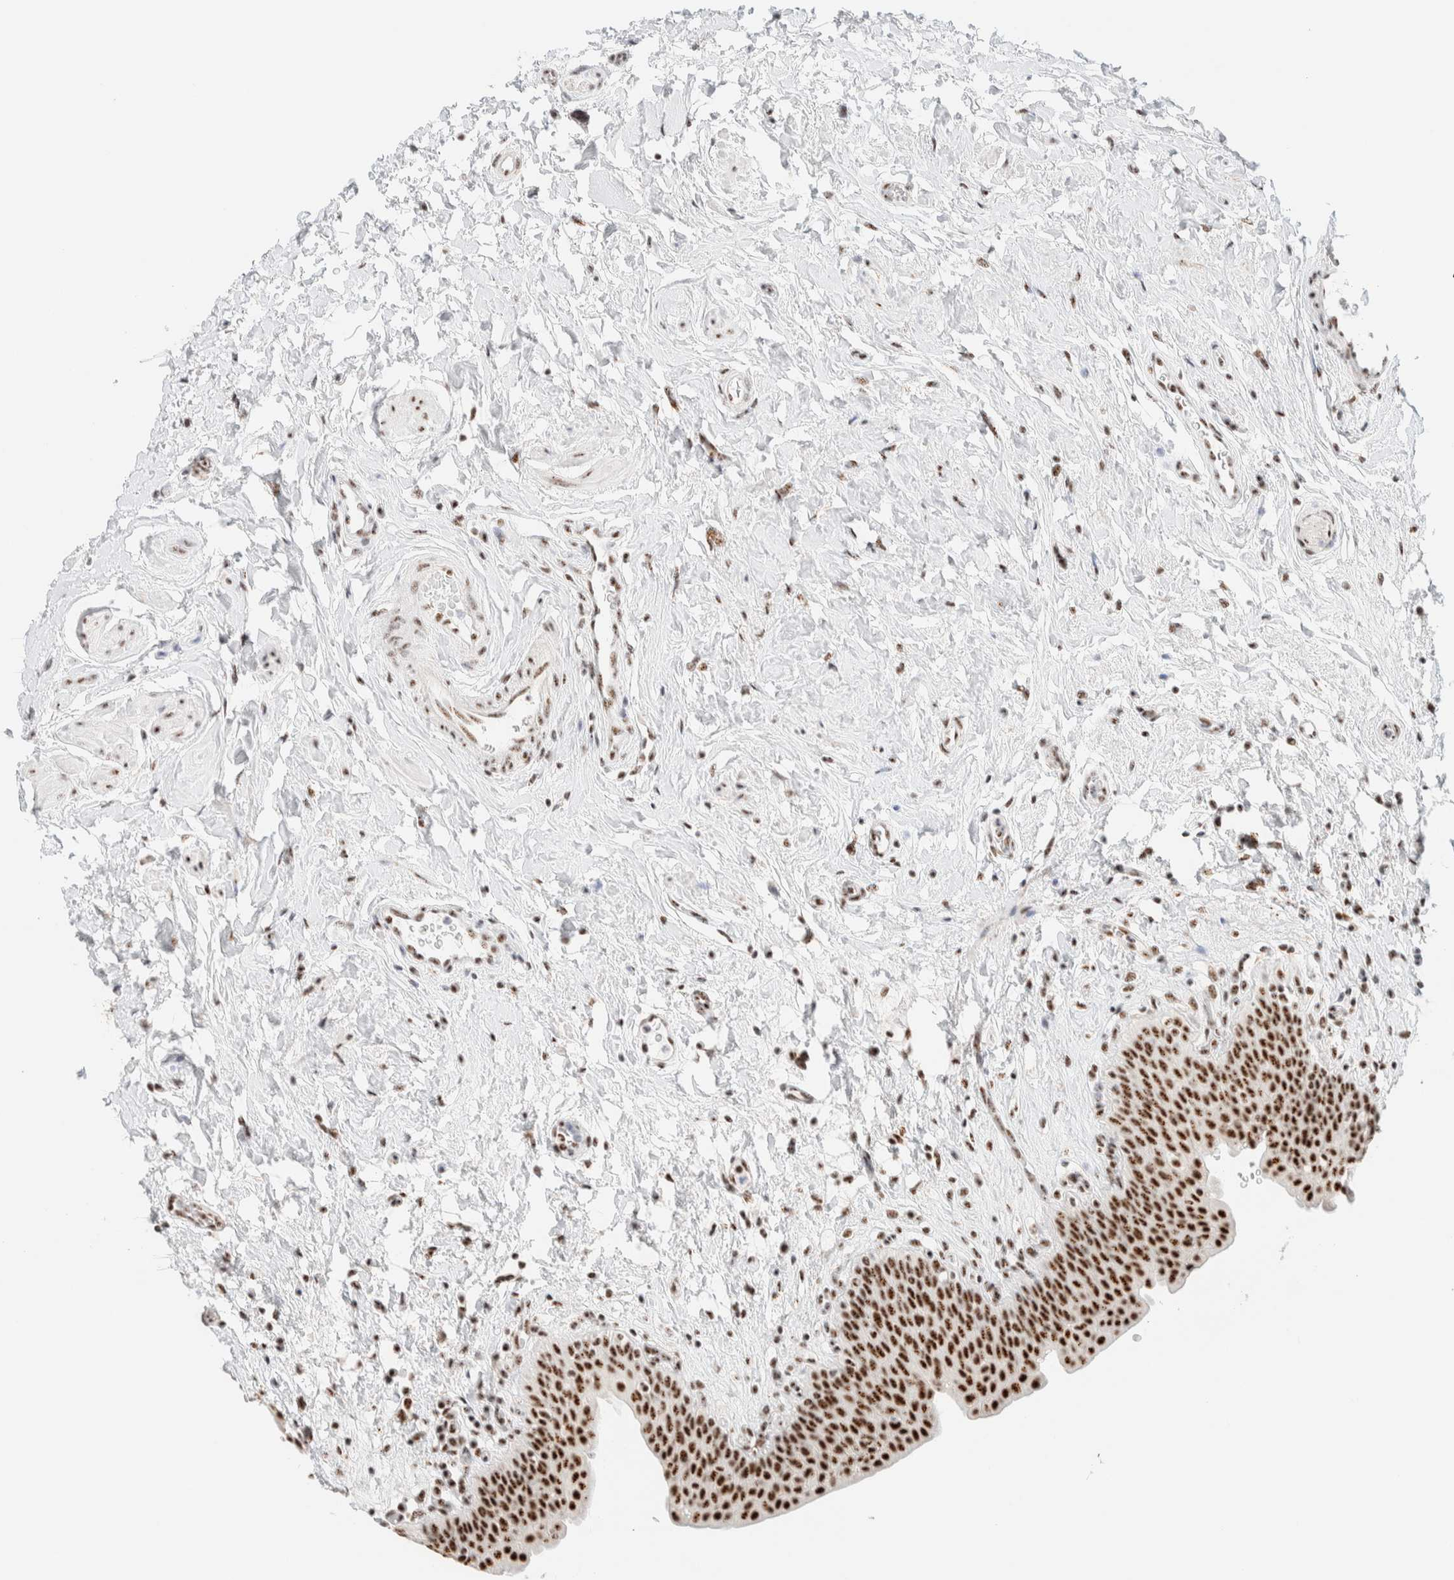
{"staining": {"intensity": "strong", "quantity": ">75%", "location": "nuclear"}, "tissue": "urinary bladder", "cell_type": "Urothelial cells", "image_type": "normal", "snomed": [{"axis": "morphology", "description": "Normal tissue, NOS"}, {"axis": "topography", "description": "Urinary bladder"}], "caption": "This is an image of immunohistochemistry staining of normal urinary bladder, which shows strong expression in the nuclear of urothelial cells.", "gene": "SON", "patient": {"sex": "male", "age": 83}}